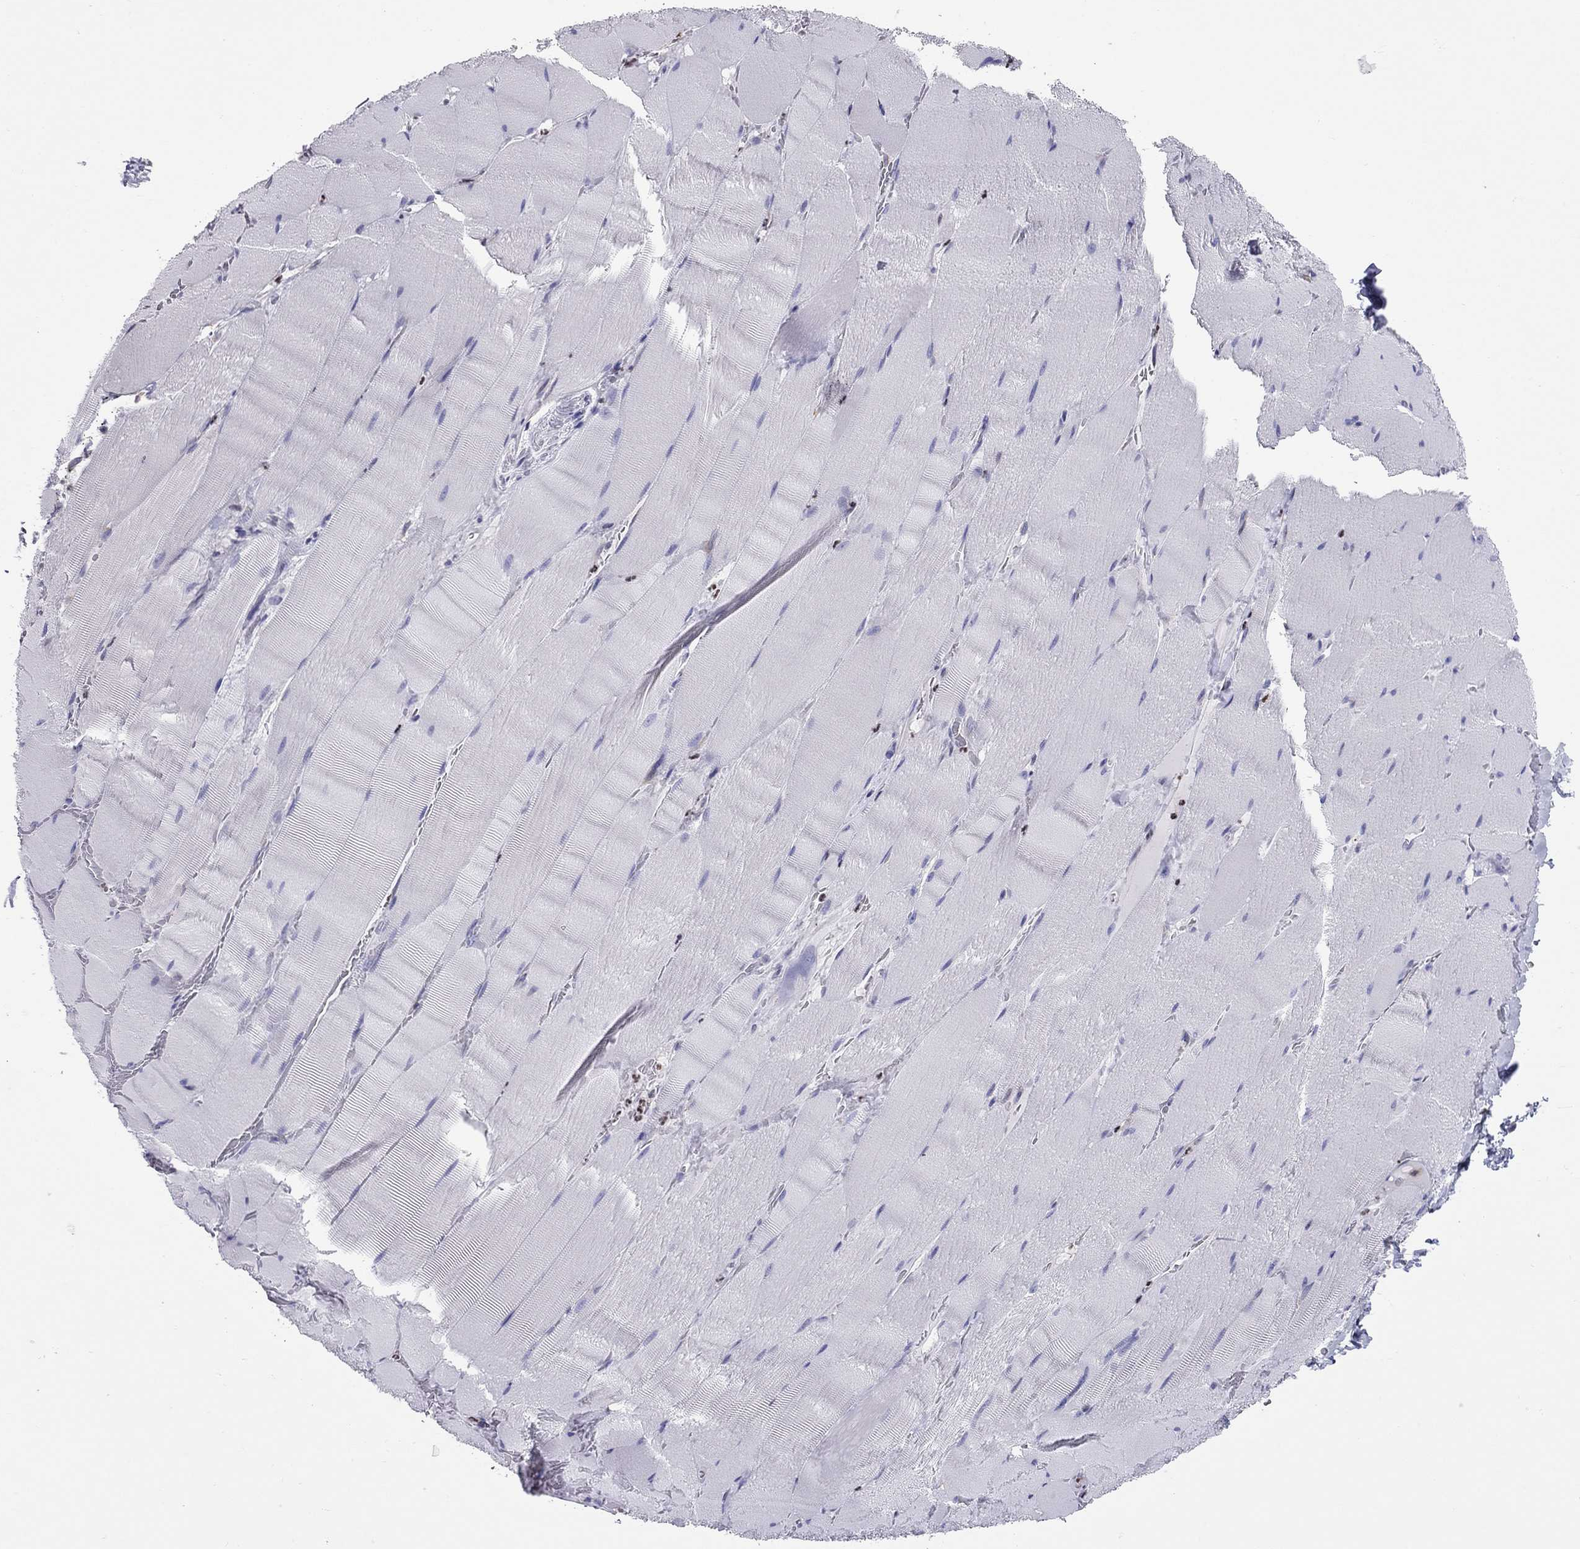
{"staining": {"intensity": "negative", "quantity": "none", "location": "none"}, "tissue": "skeletal muscle", "cell_type": "Myocytes", "image_type": "normal", "snomed": [{"axis": "morphology", "description": "Normal tissue, NOS"}, {"axis": "topography", "description": "Skeletal muscle"}], "caption": "Image shows no significant protein expression in myocytes of benign skeletal muscle. Nuclei are stained in blue.", "gene": "SLC46A2", "patient": {"sex": "male", "age": 56}}